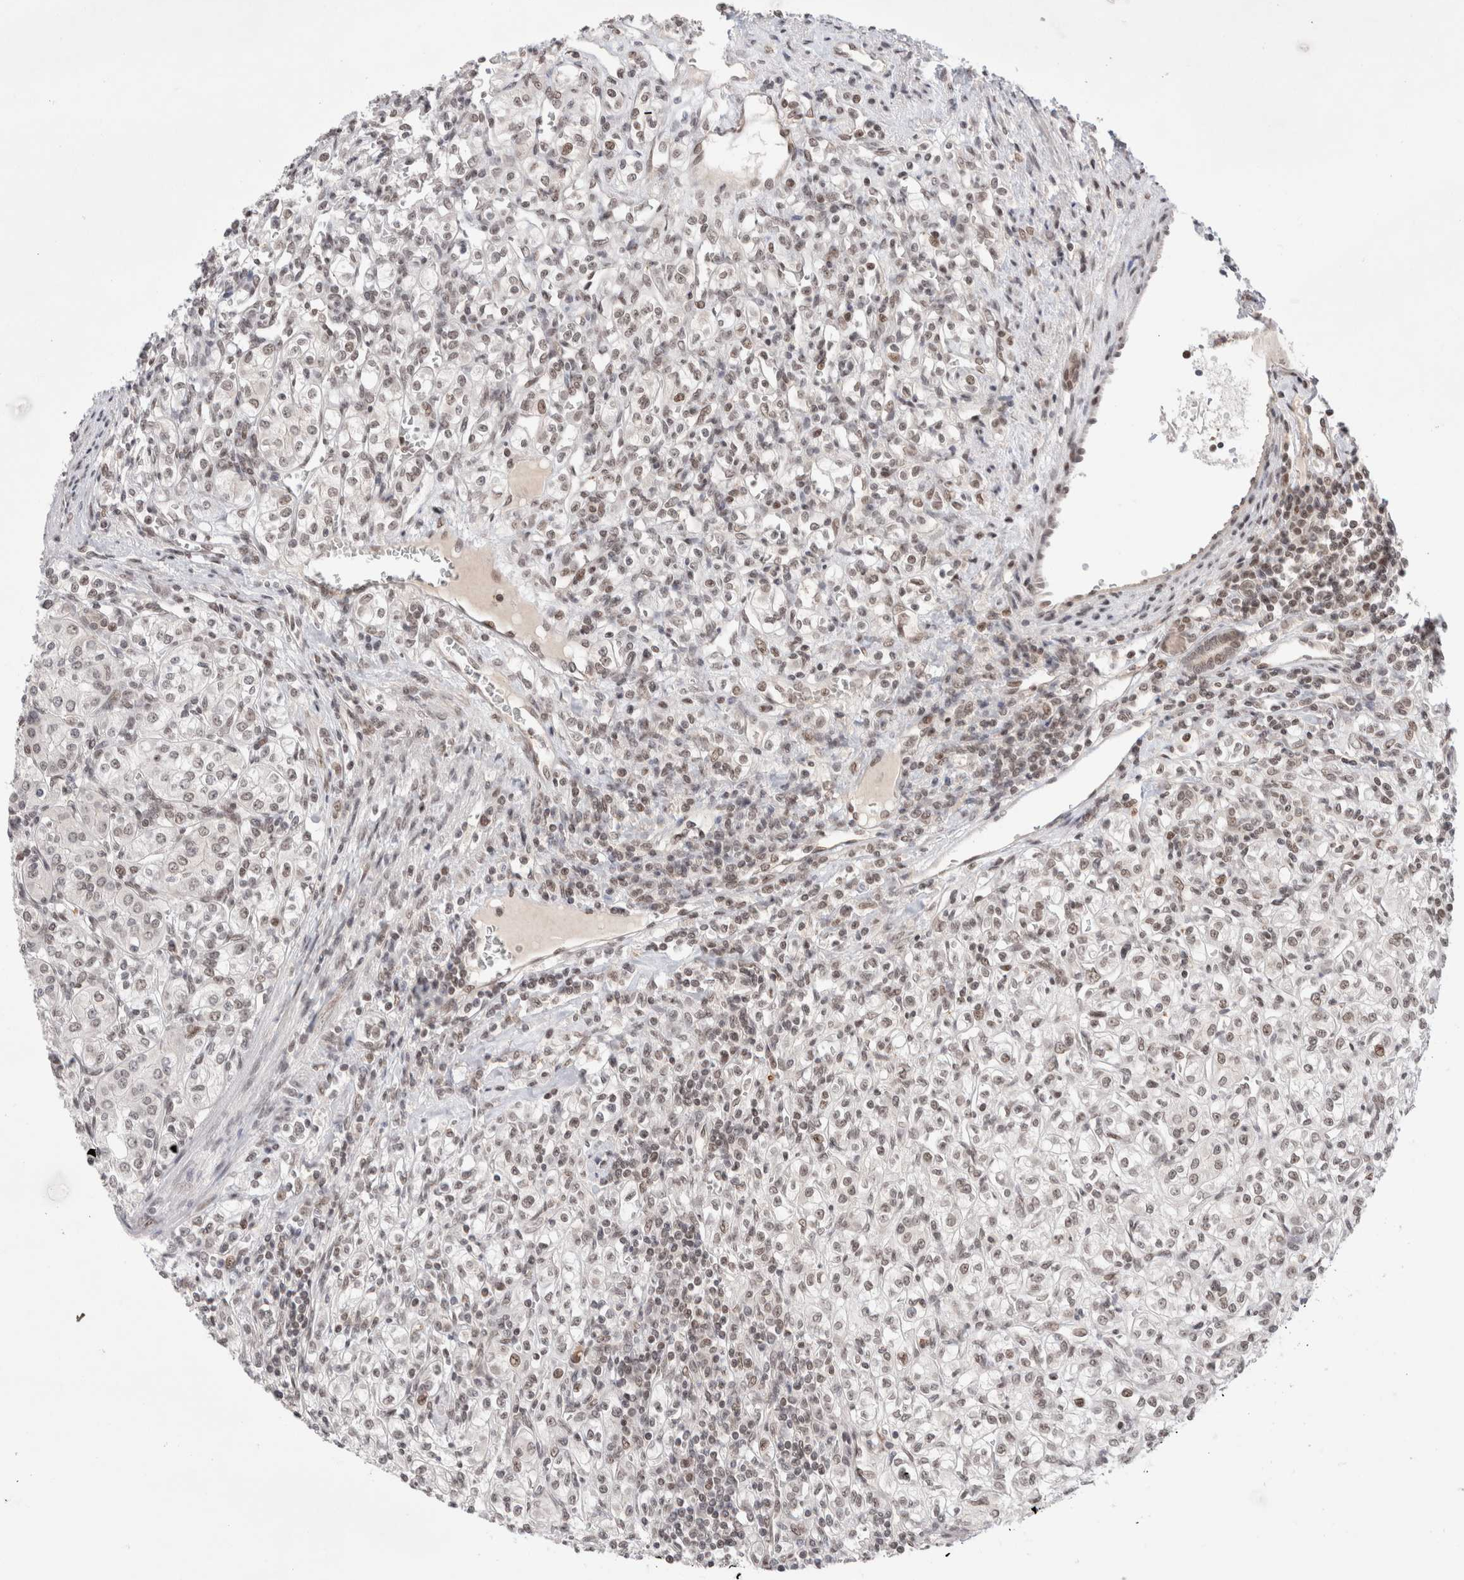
{"staining": {"intensity": "weak", "quantity": ">75%", "location": "nuclear"}, "tissue": "renal cancer", "cell_type": "Tumor cells", "image_type": "cancer", "snomed": [{"axis": "morphology", "description": "Adenocarcinoma, NOS"}, {"axis": "topography", "description": "Kidney"}], "caption": "Adenocarcinoma (renal) stained for a protein (brown) demonstrates weak nuclear positive staining in approximately >75% of tumor cells.", "gene": "GATAD2A", "patient": {"sex": "male", "age": 77}}